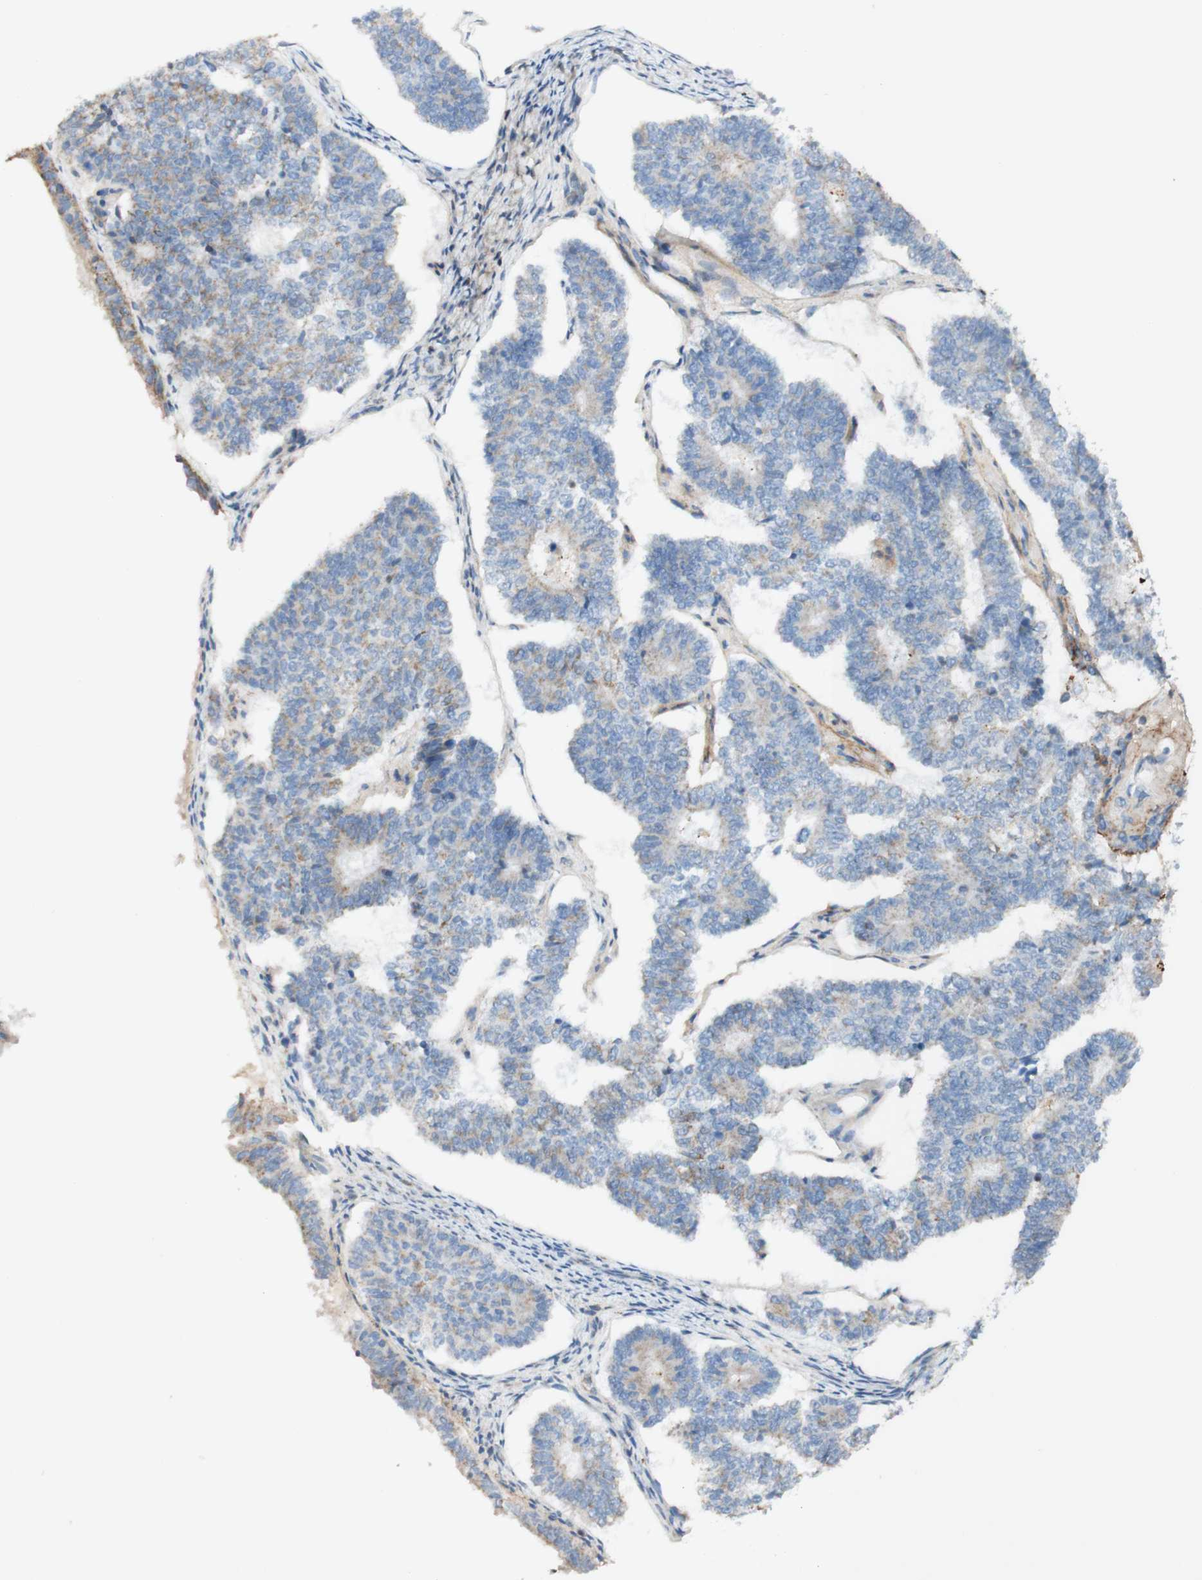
{"staining": {"intensity": "negative", "quantity": "none", "location": "none"}, "tissue": "endometrial cancer", "cell_type": "Tumor cells", "image_type": "cancer", "snomed": [{"axis": "morphology", "description": "Adenocarcinoma, NOS"}, {"axis": "topography", "description": "Endometrium"}], "caption": "The image displays no staining of tumor cells in endometrial cancer.", "gene": "OXCT1", "patient": {"sex": "female", "age": 70}}